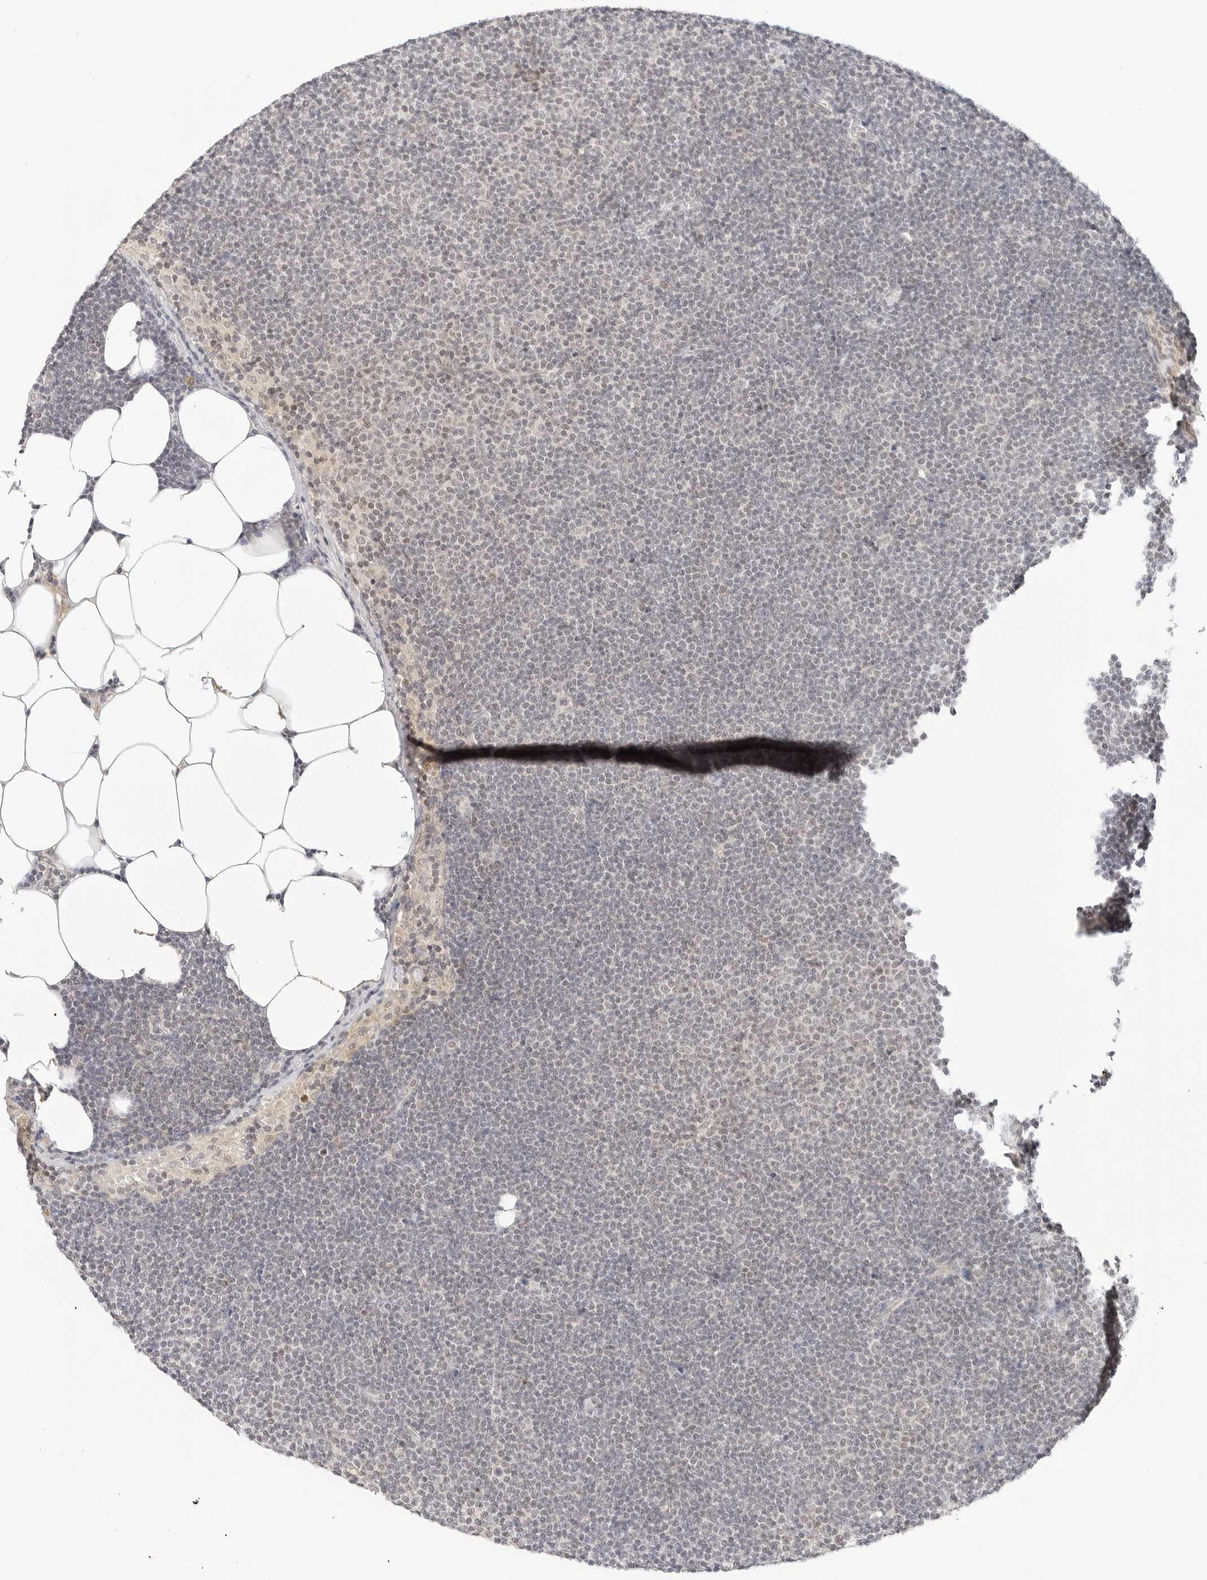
{"staining": {"intensity": "negative", "quantity": "none", "location": "none"}, "tissue": "lymphoma", "cell_type": "Tumor cells", "image_type": "cancer", "snomed": [{"axis": "morphology", "description": "Malignant lymphoma, non-Hodgkin's type, Low grade"}, {"axis": "topography", "description": "Lymph node"}], "caption": "A high-resolution micrograph shows immunohistochemistry staining of low-grade malignant lymphoma, non-Hodgkin's type, which exhibits no significant staining in tumor cells.", "gene": "NEO1", "patient": {"sex": "female", "age": 53}}